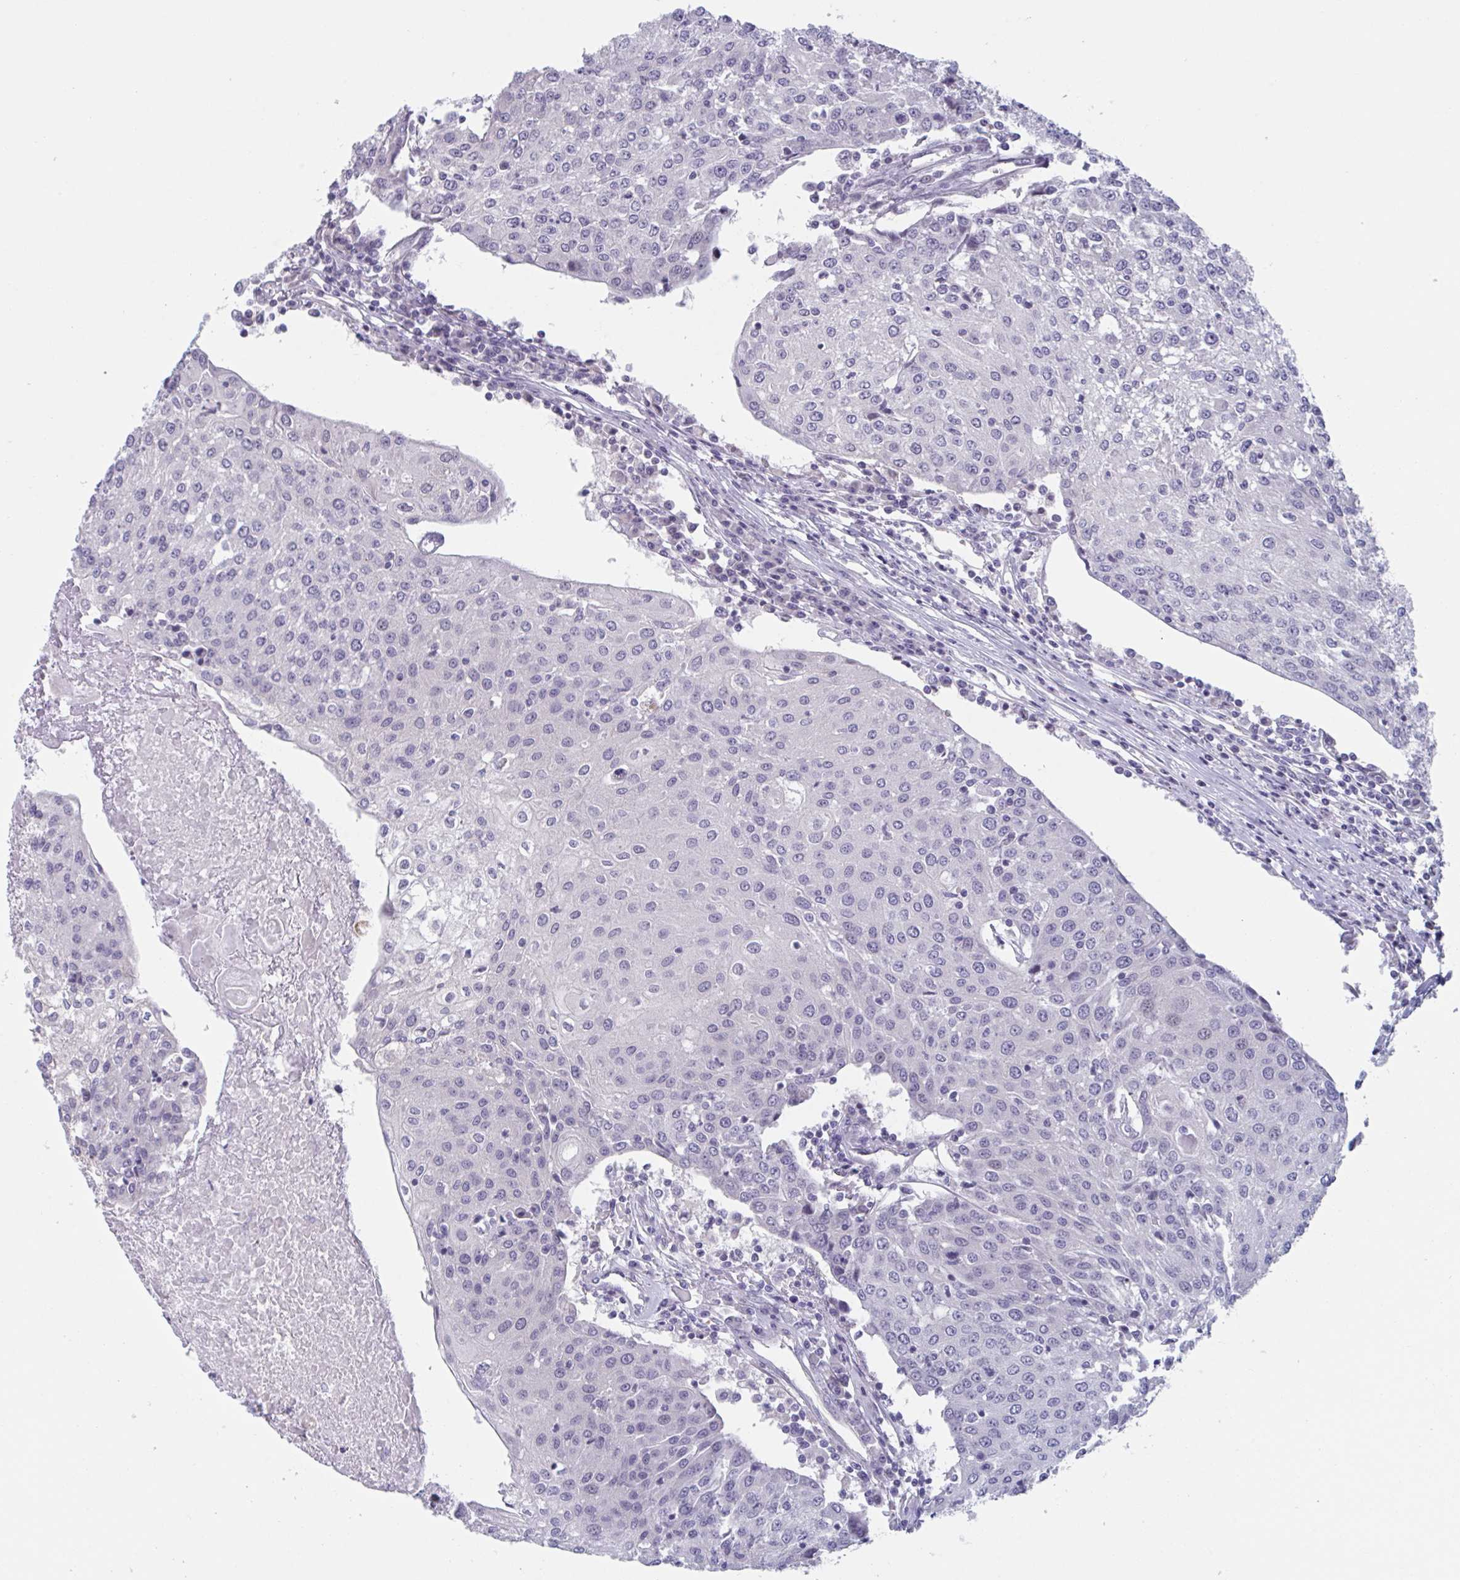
{"staining": {"intensity": "negative", "quantity": "none", "location": "none"}, "tissue": "urothelial cancer", "cell_type": "Tumor cells", "image_type": "cancer", "snomed": [{"axis": "morphology", "description": "Urothelial carcinoma, High grade"}, {"axis": "topography", "description": "Urinary bladder"}], "caption": "DAB immunohistochemical staining of urothelial carcinoma (high-grade) shows no significant staining in tumor cells.", "gene": "TNFSF10", "patient": {"sex": "female", "age": 85}}